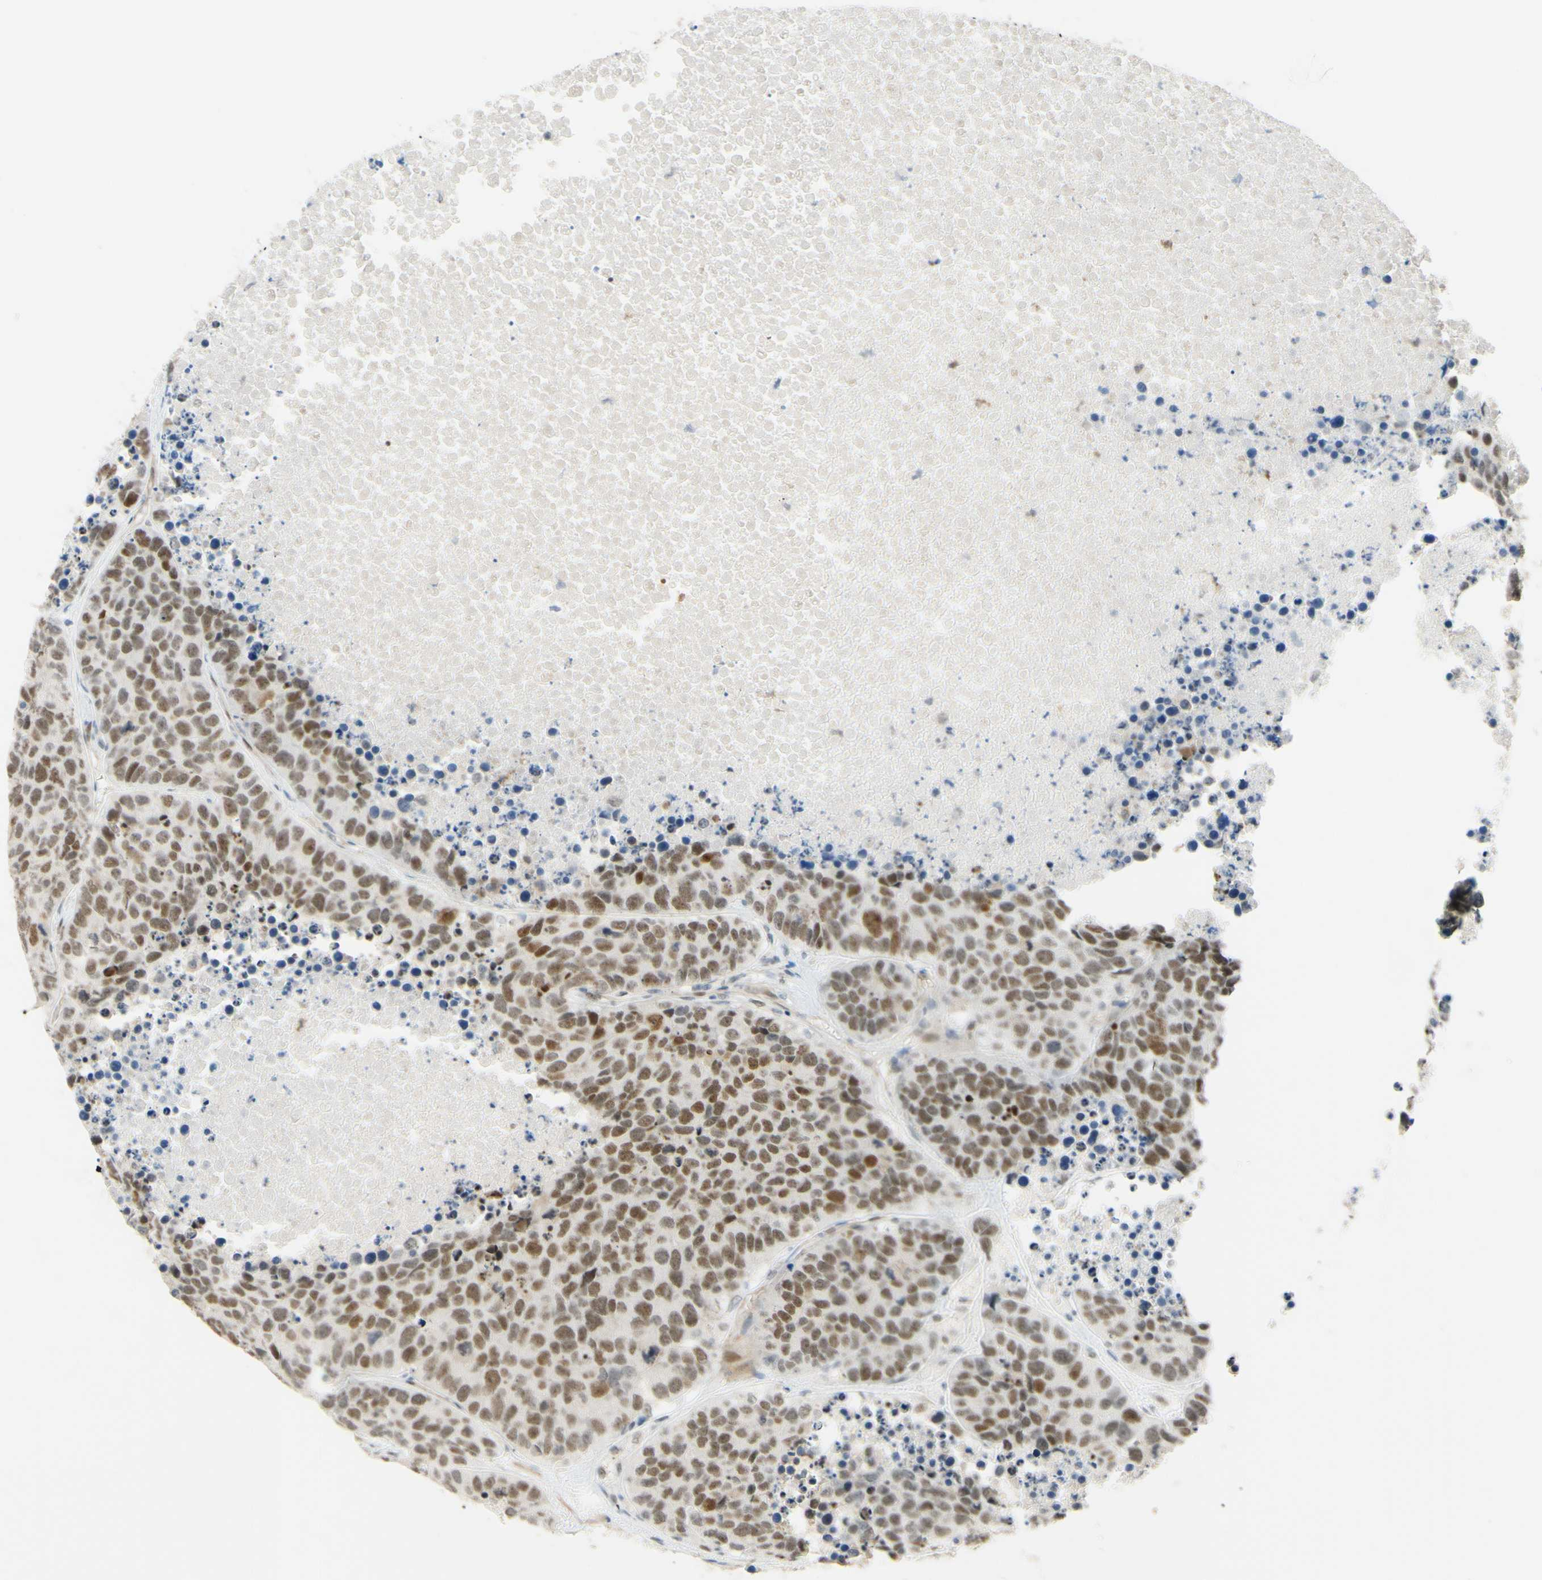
{"staining": {"intensity": "moderate", "quantity": ">75%", "location": "nuclear"}, "tissue": "carcinoid", "cell_type": "Tumor cells", "image_type": "cancer", "snomed": [{"axis": "morphology", "description": "Carcinoid, malignant, NOS"}, {"axis": "topography", "description": "Lung"}], "caption": "Brown immunohistochemical staining in human malignant carcinoid displays moderate nuclear expression in approximately >75% of tumor cells. Nuclei are stained in blue.", "gene": "POLB", "patient": {"sex": "male", "age": 60}}